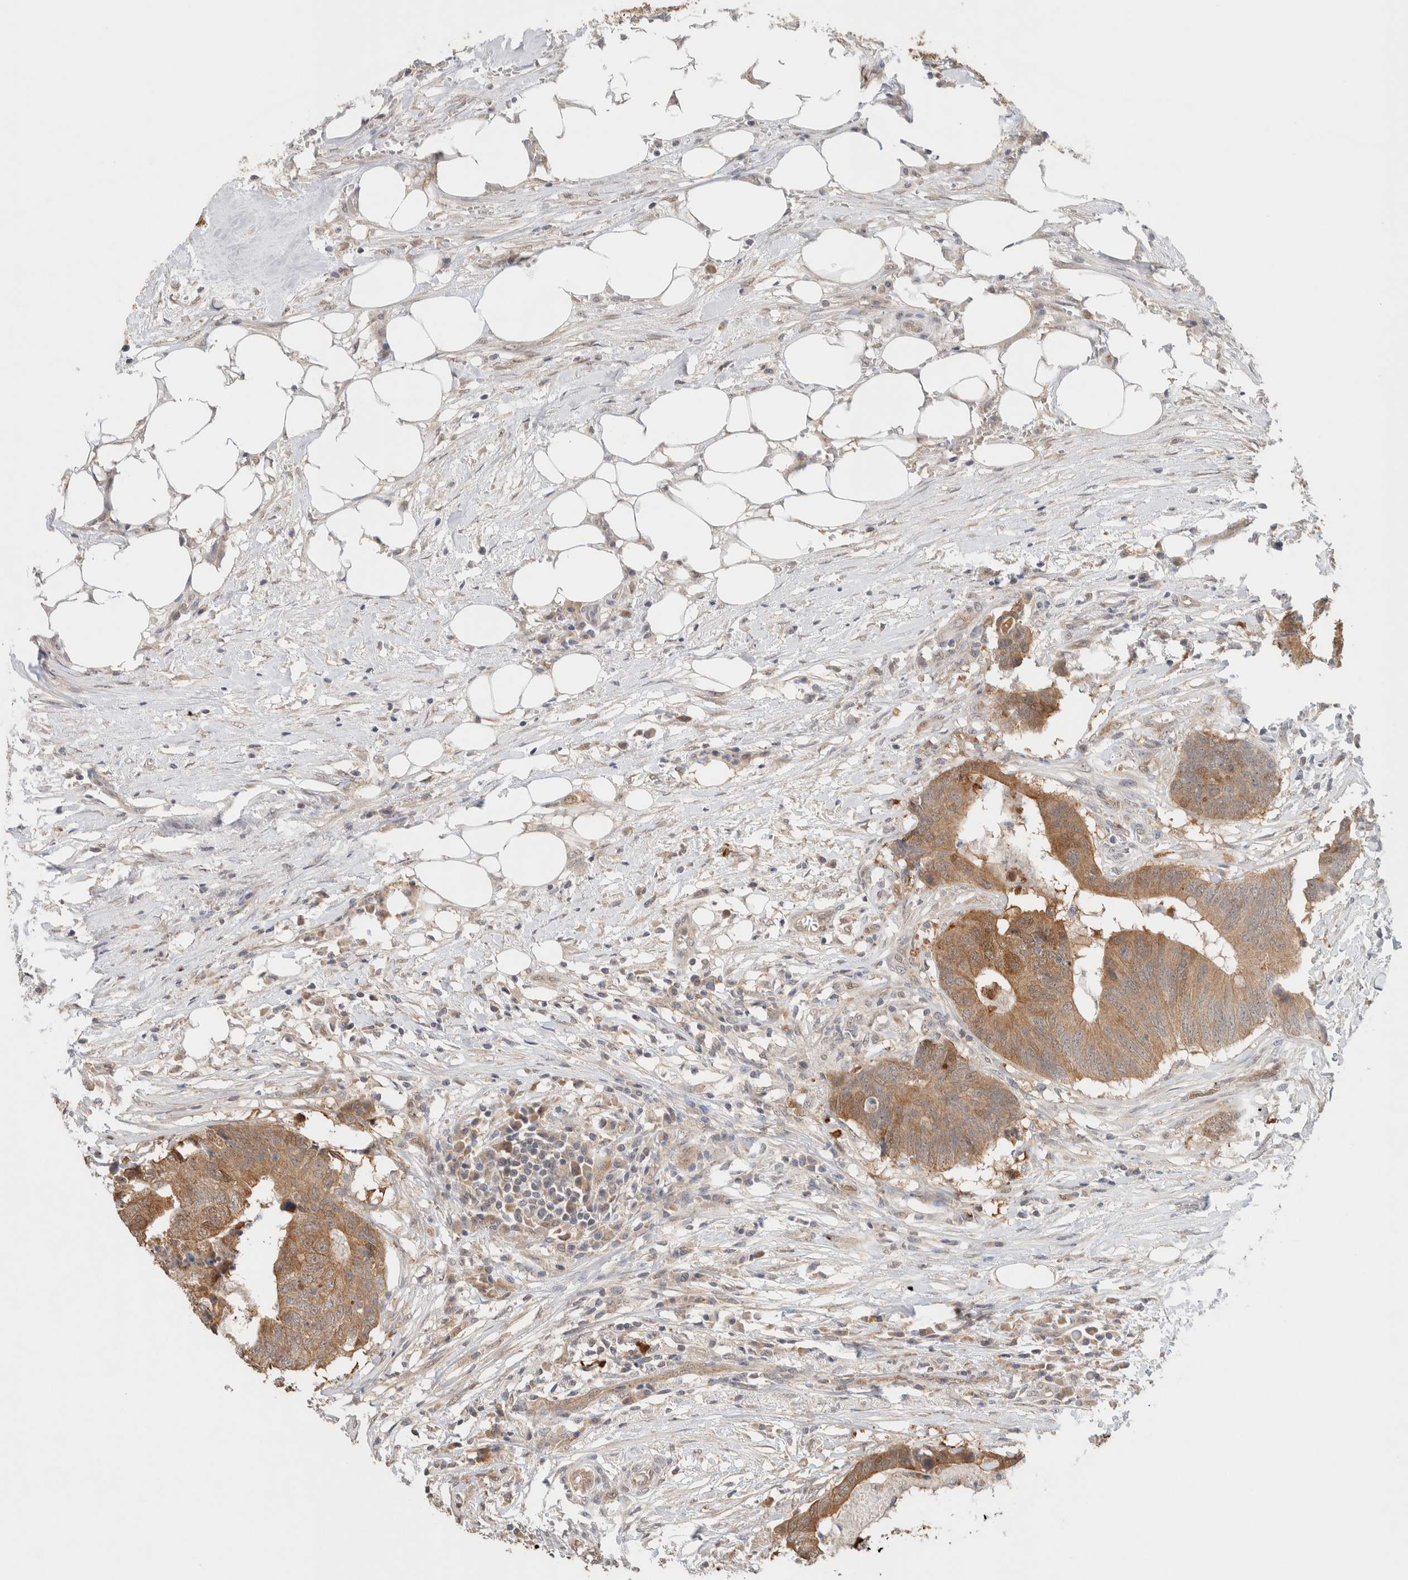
{"staining": {"intensity": "moderate", "quantity": ">75%", "location": "cytoplasmic/membranous"}, "tissue": "colorectal cancer", "cell_type": "Tumor cells", "image_type": "cancer", "snomed": [{"axis": "morphology", "description": "Adenocarcinoma, NOS"}, {"axis": "topography", "description": "Colon"}], "caption": "Tumor cells exhibit medium levels of moderate cytoplasmic/membranous expression in about >75% of cells in human colorectal adenocarcinoma.", "gene": "CA13", "patient": {"sex": "male", "age": 56}}